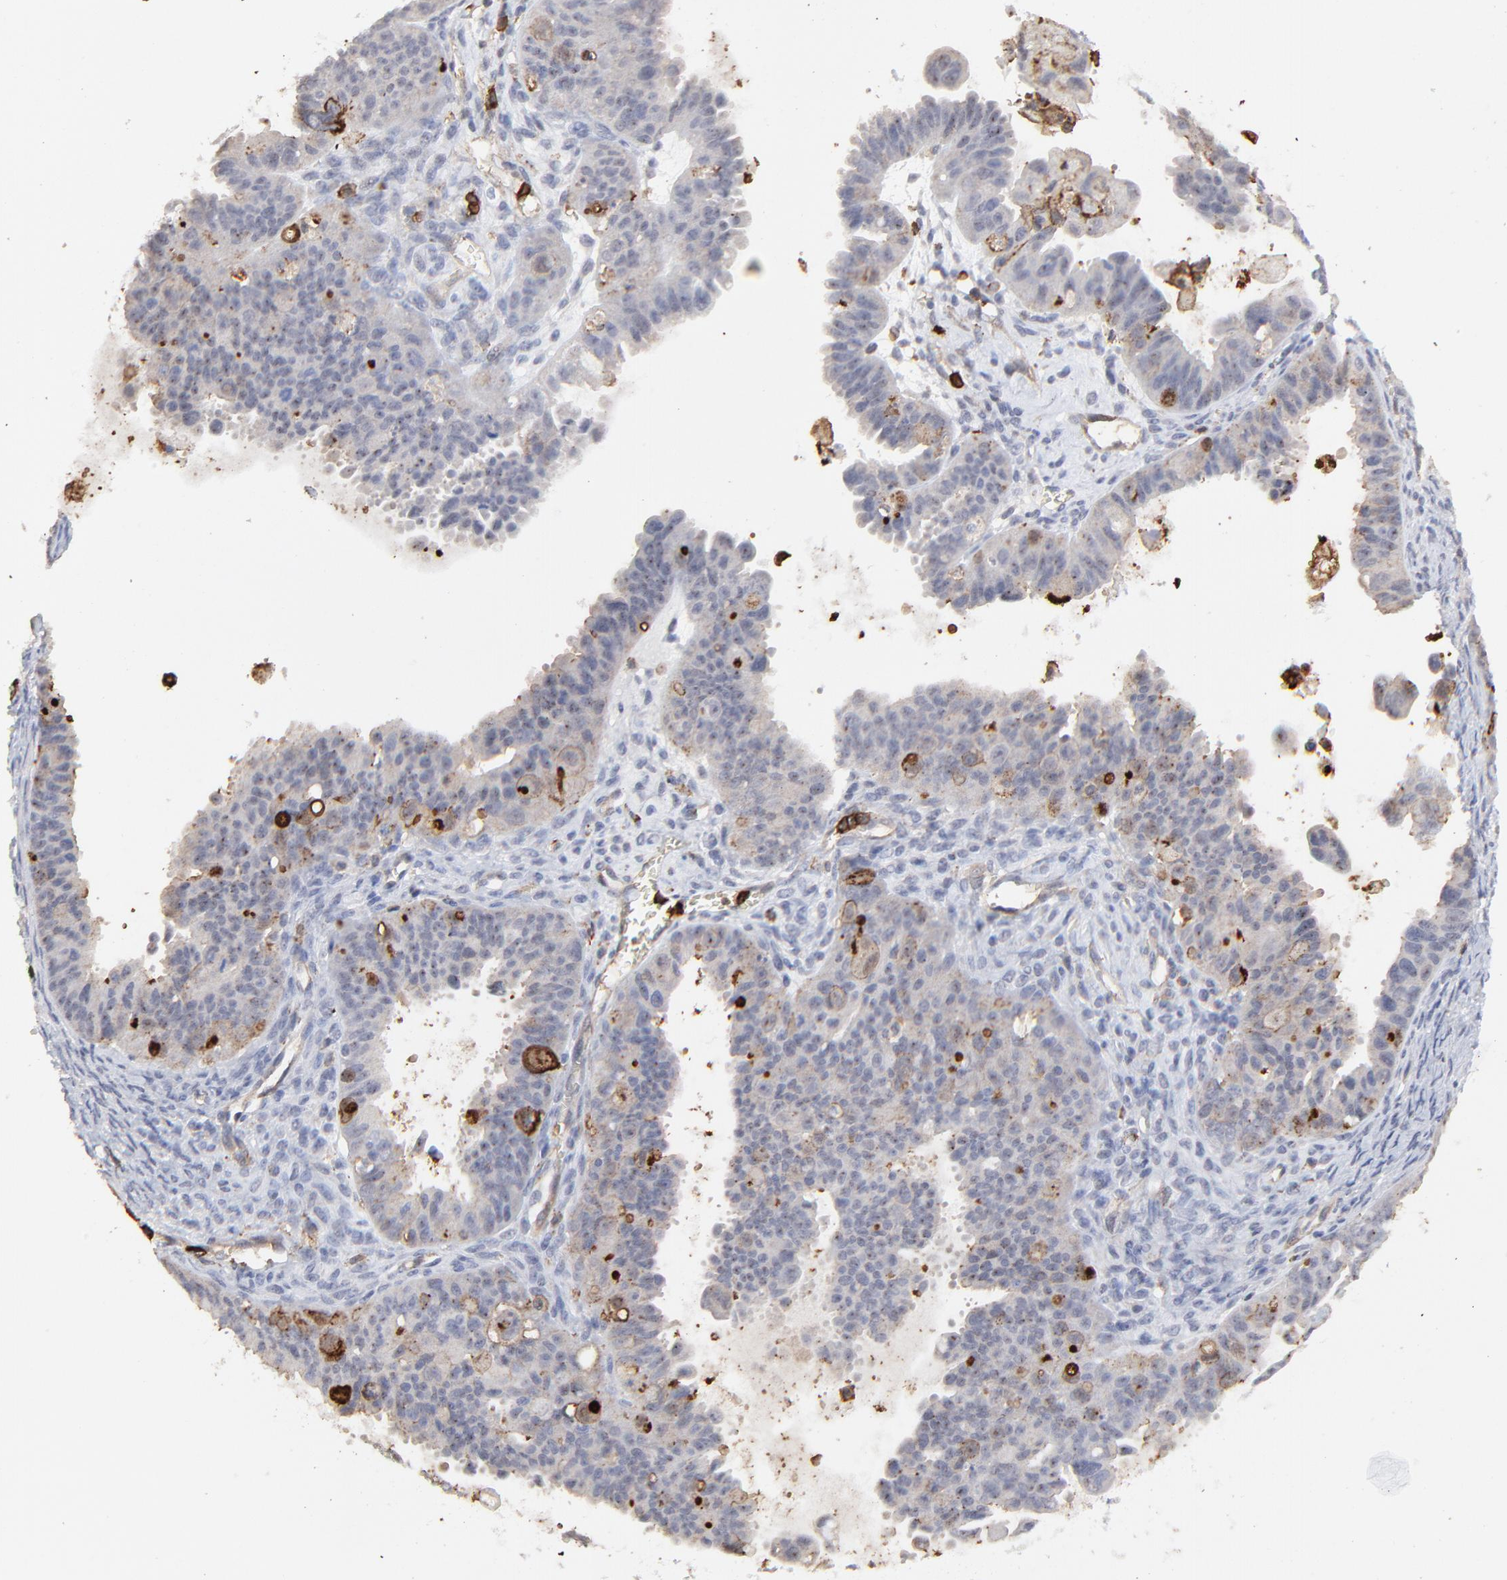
{"staining": {"intensity": "negative", "quantity": "none", "location": "none"}, "tissue": "ovarian cancer", "cell_type": "Tumor cells", "image_type": "cancer", "snomed": [{"axis": "morphology", "description": "Carcinoma, endometroid"}, {"axis": "topography", "description": "Ovary"}], "caption": "Photomicrograph shows no protein staining in tumor cells of ovarian cancer (endometroid carcinoma) tissue.", "gene": "SLC6A14", "patient": {"sex": "female", "age": 85}}